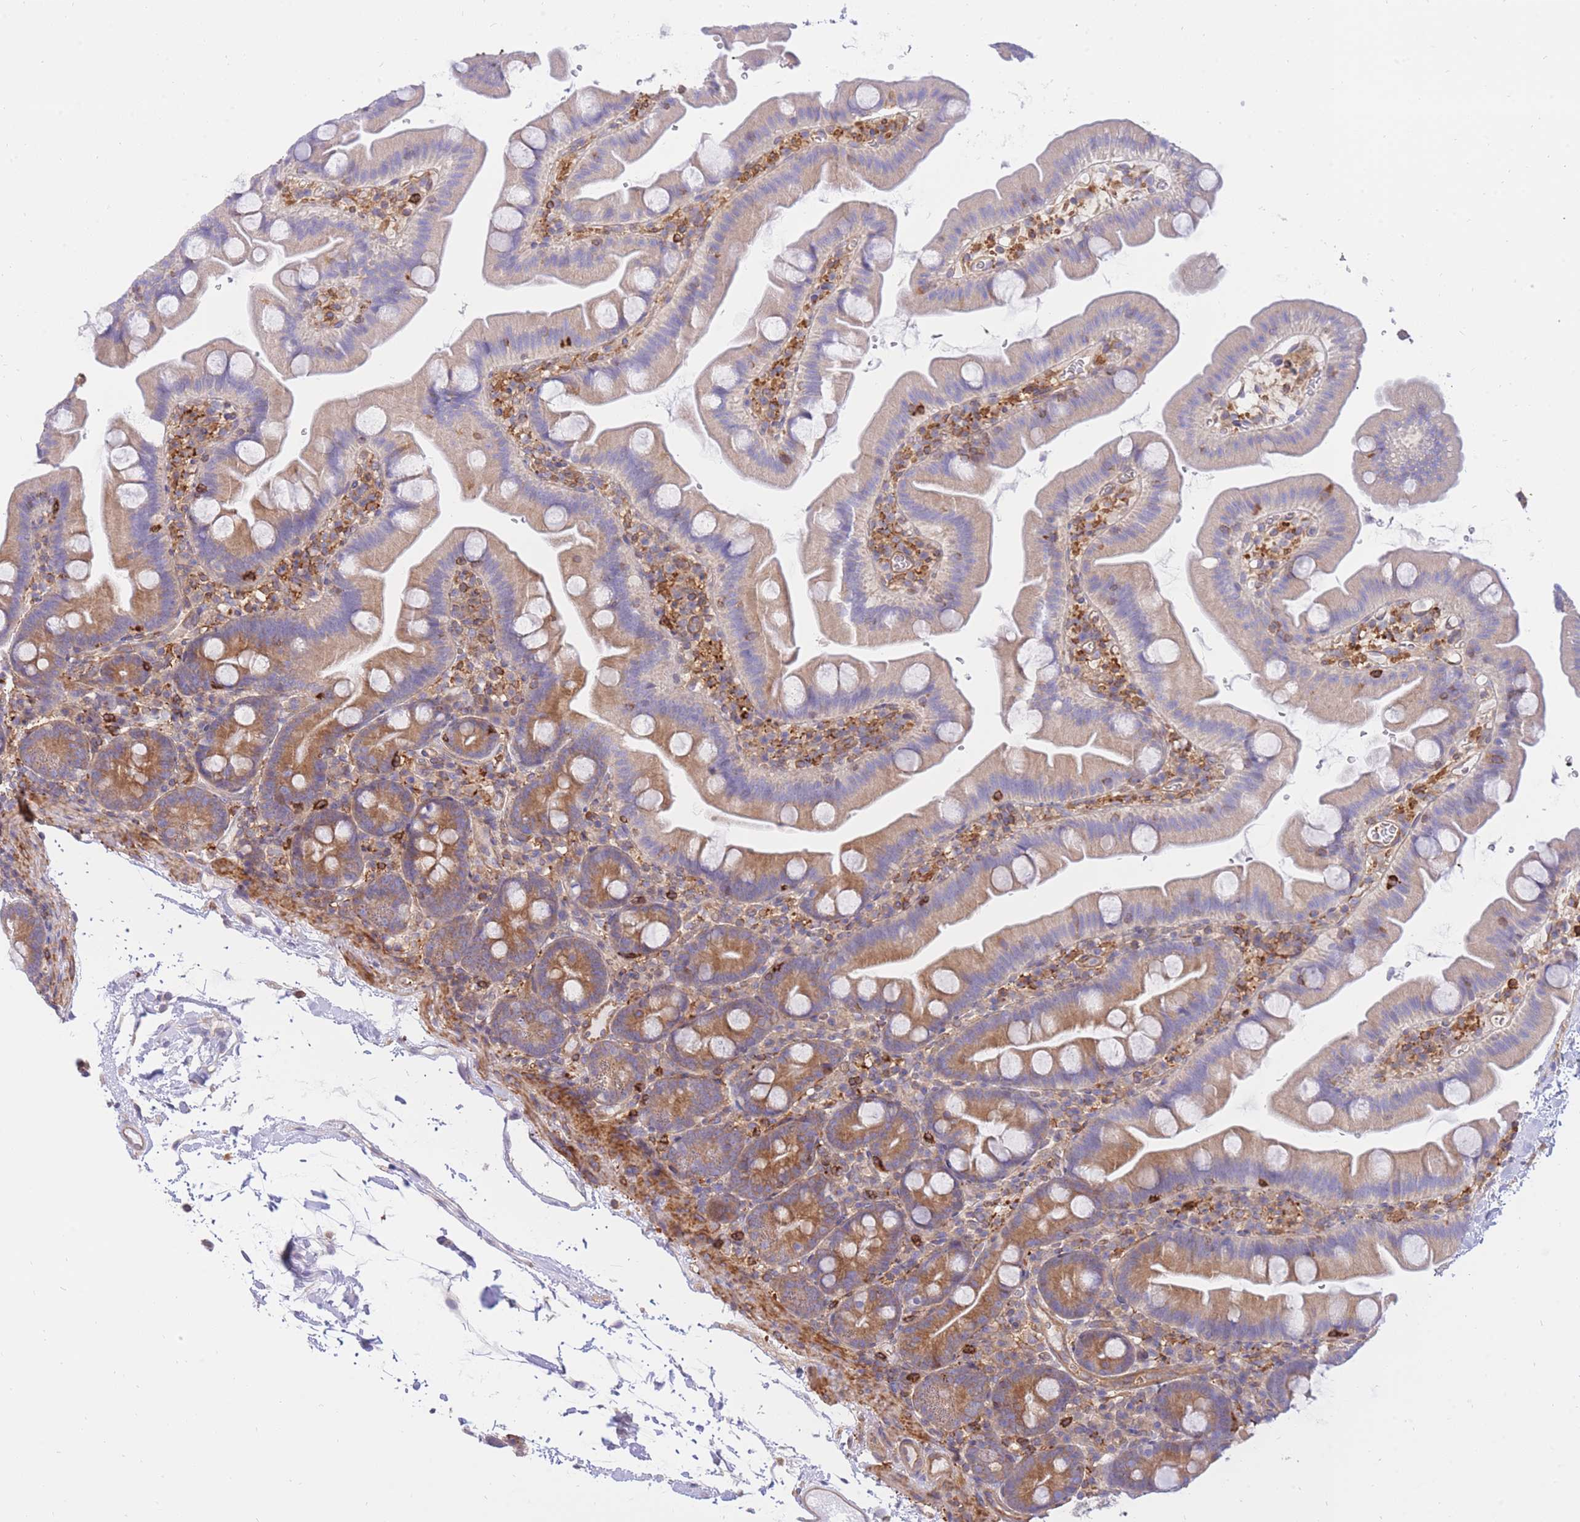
{"staining": {"intensity": "moderate", "quantity": "25%-75%", "location": "cytoplasmic/membranous"}, "tissue": "small intestine", "cell_type": "Glandular cells", "image_type": "normal", "snomed": [{"axis": "morphology", "description": "Normal tissue, NOS"}, {"axis": "topography", "description": "Small intestine"}], "caption": "Immunohistochemistry (IHC) histopathology image of unremarkable human small intestine stained for a protein (brown), which demonstrates medium levels of moderate cytoplasmic/membranous positivity in approximately 25%-75% of glandular cells.", "gene": "REM1", "patient": {"sex": "female", "age": 68}}